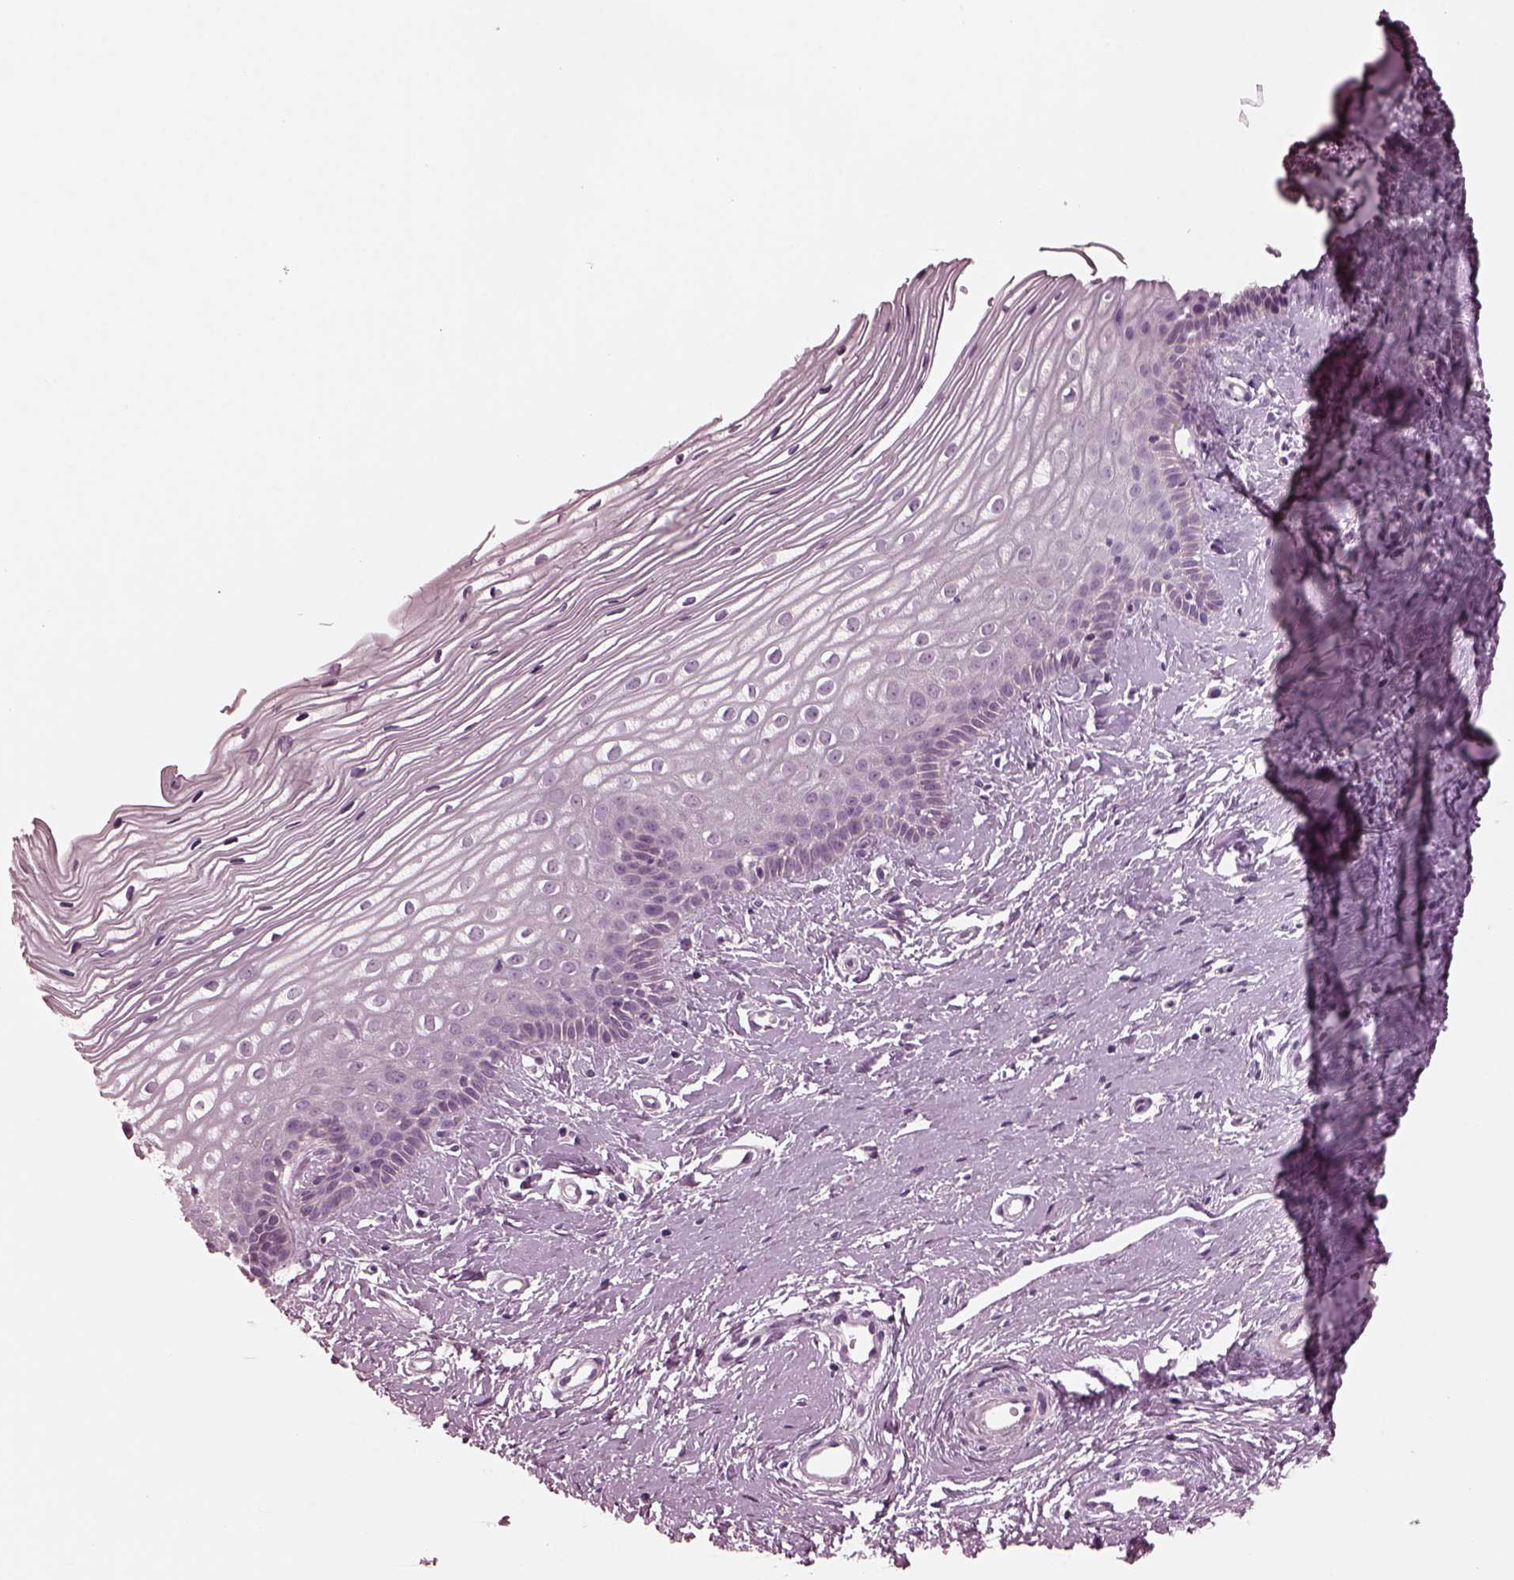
{"staining": {"intensity": "negative", "quantity": "none", "location": "none"}, "tissue": "cervix", "cell_type": "Squamous epithelial cells", "image_type": "normal", "snomed": [{"axis": "morphology", "description": "Normal tissue, NOS"}, {"axis": "topography", "description": "Cervix"}], "caption": "This is an immunohistochemistry histopathology image of normal human cervix. There is no staining in squamous epithelial cells.", "gene": "SLAMF8", "patient": {"sex": "female", "age": 40}}